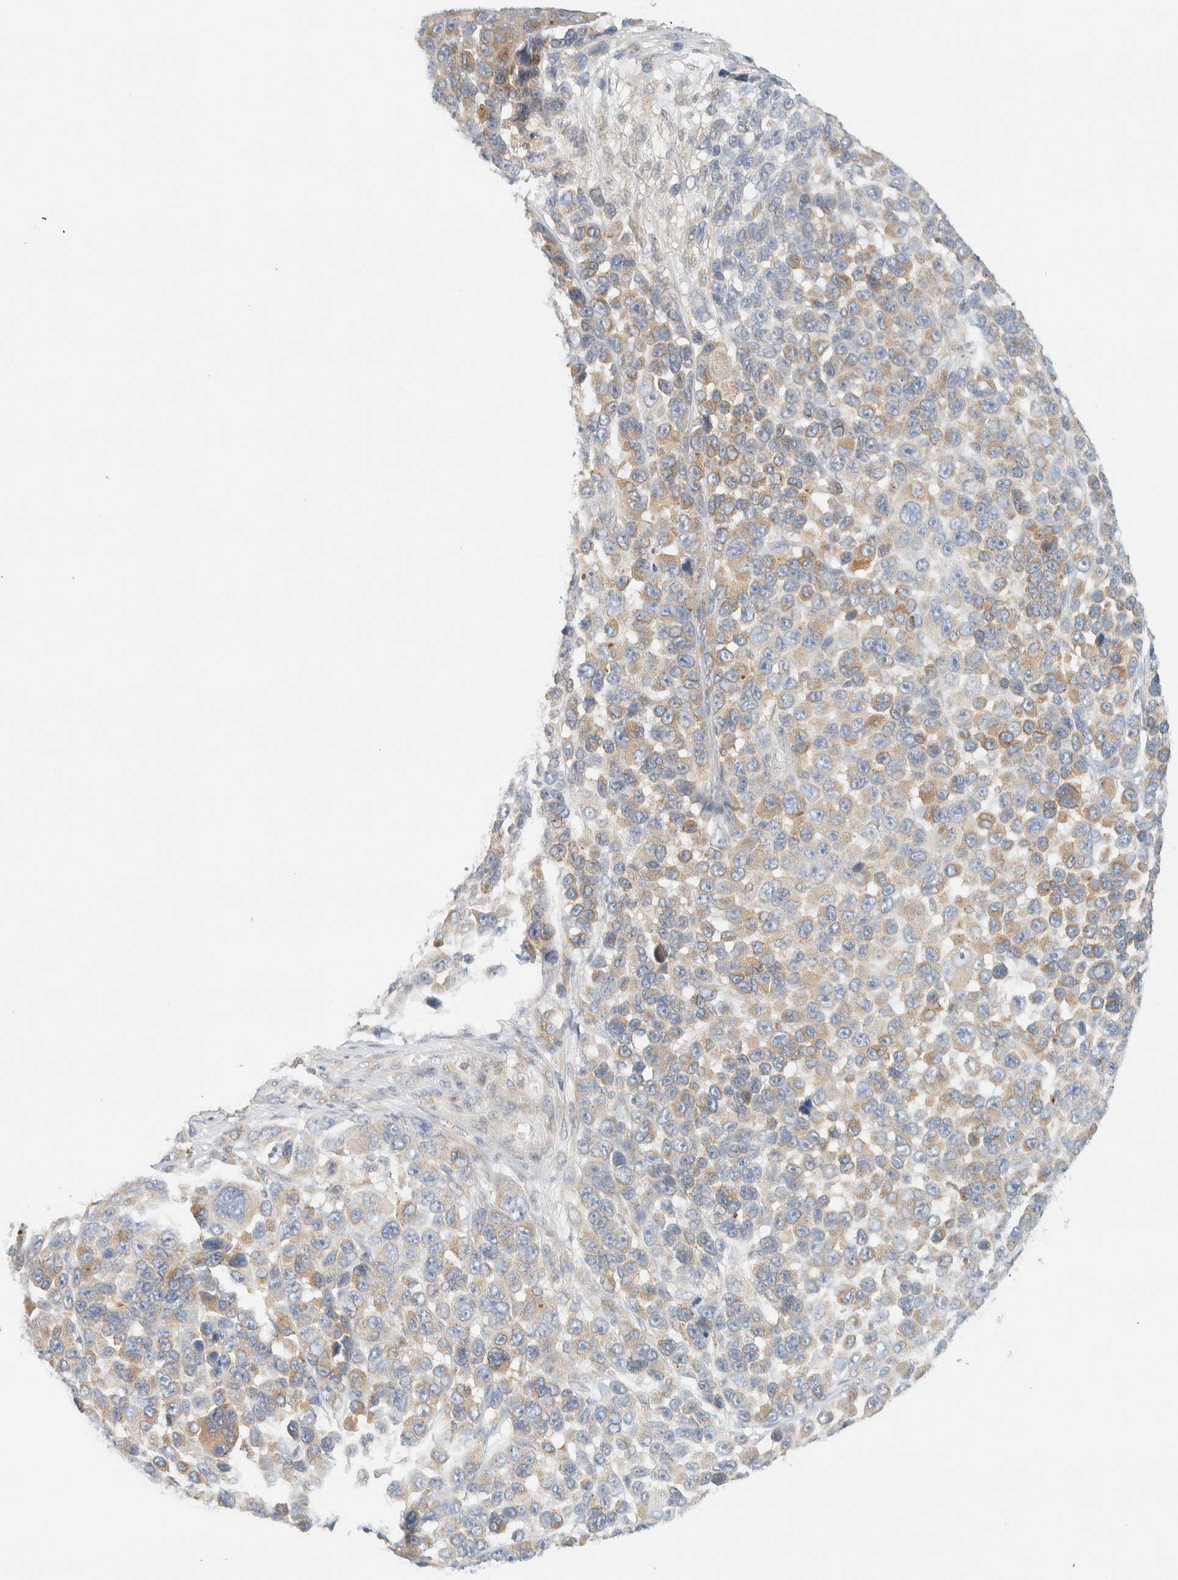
{"staining": {"intensity": "weak", "quantity": ">75%", "location": "cytoplasmic/membranous"}, "tissue": "melanoma", "cell_type": "Tumor cells", "image_type": "cancer", "snomed": [{"axis": "morphology", "description": "Malignant melanoma, NOS"}, {"axis": "topography", "description": "Skin"}], "caption": "Human melanoma stained for a protein (brown) displays weak cytoplasmic/membranous positive expression in approximately >75% of tumor cells.", "gene": "NT5C", "patient": {"sex": "male", "age": 53}}